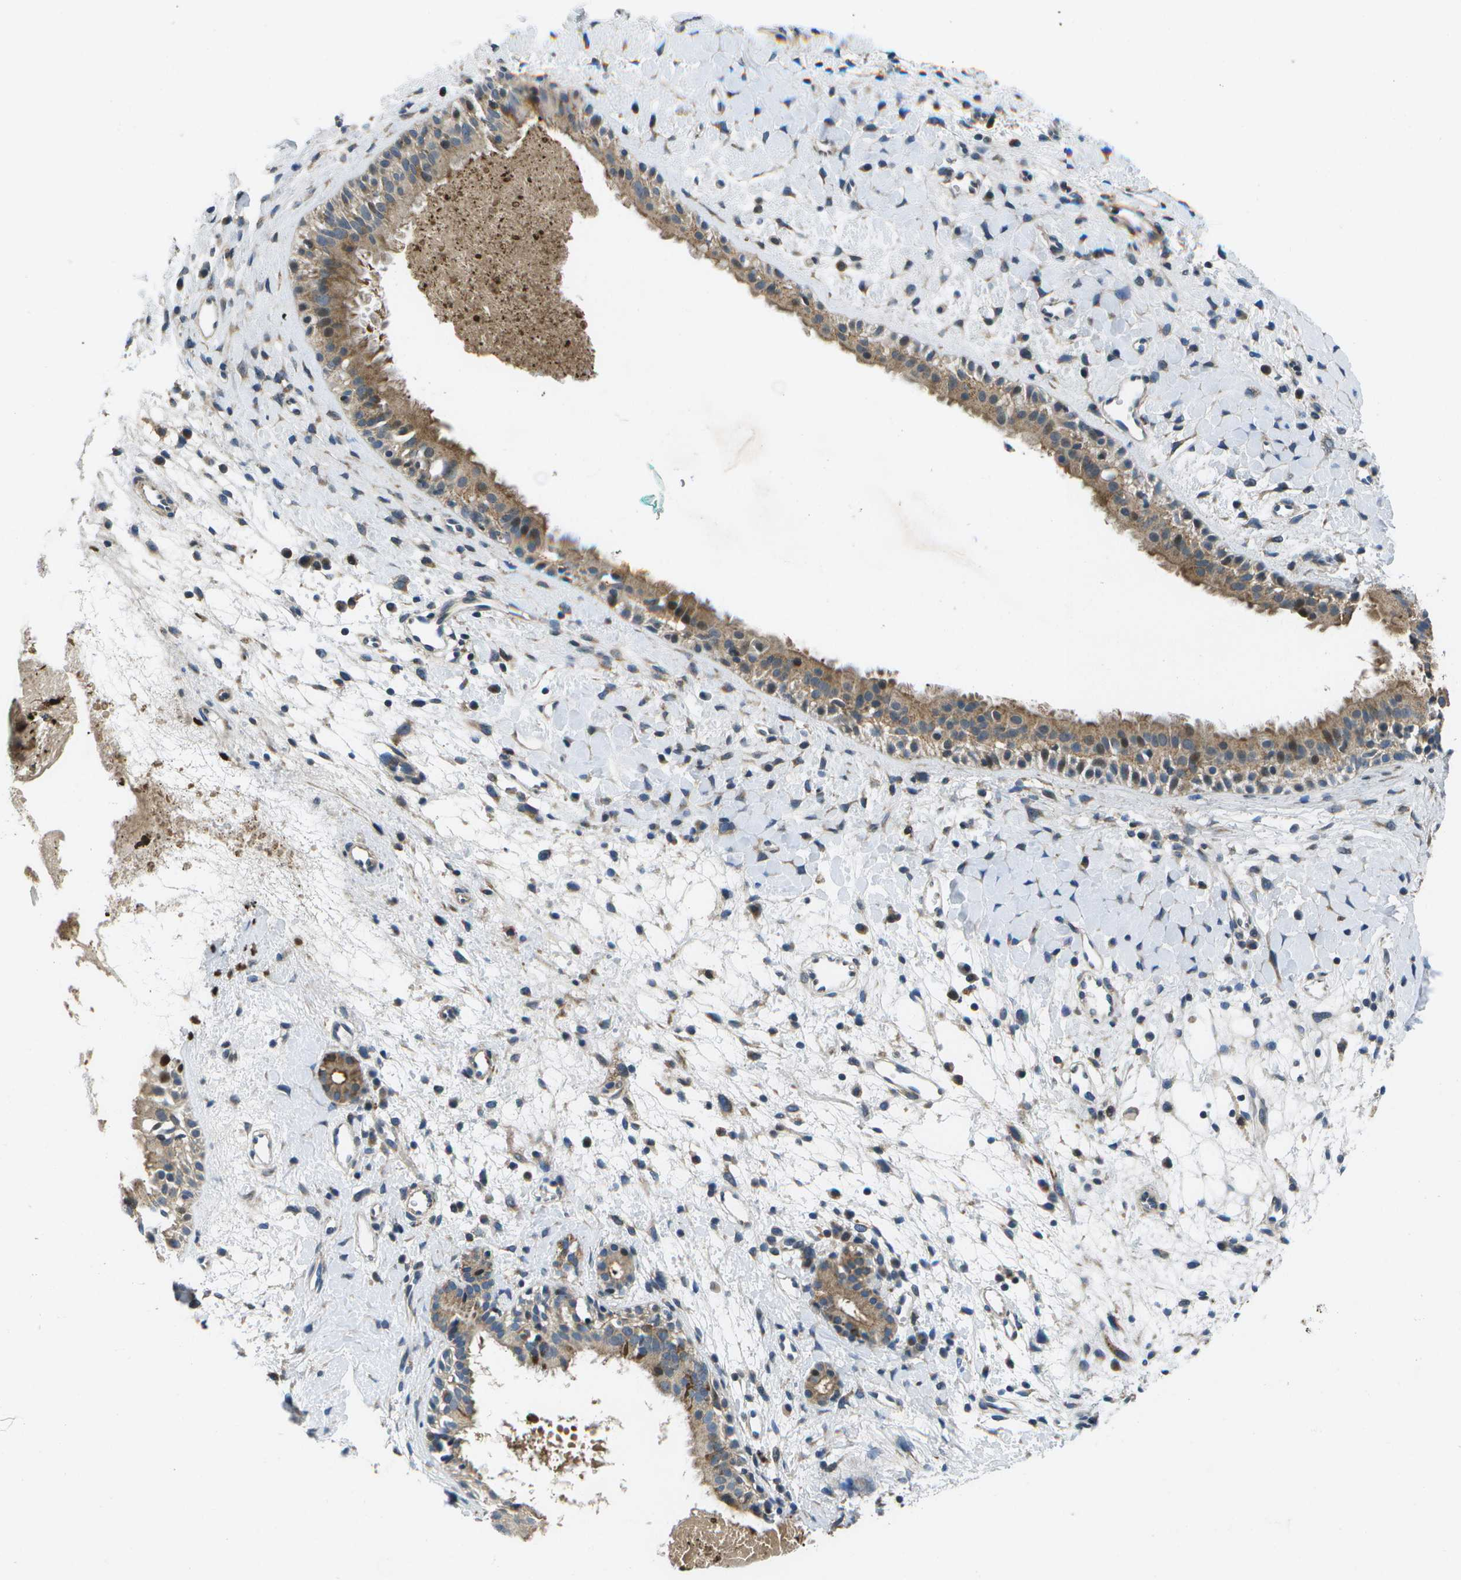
{"staining": {"intensity": "moderate", "quantity": ">75%", "location": "cytoplasmic/membranous"}, "tissue": "nasopharynx", "cell_type": "Respiratory epithelial cells", "image_type": "normal", "snomed": [{"axis": "morphology", "description": "Normal tissue, NOS"}, {"axis": "topography", "description": "Nasopharynx"}], "caption": "Immunohistochemical staining of benign nasopharynx demonstrates moderate cytoplasmic/membranous protein positivity in approximately >75% of respiratory epithelial cells.", "gene": "GALNT15", "patient": {"sex": "male", "age": 22}}